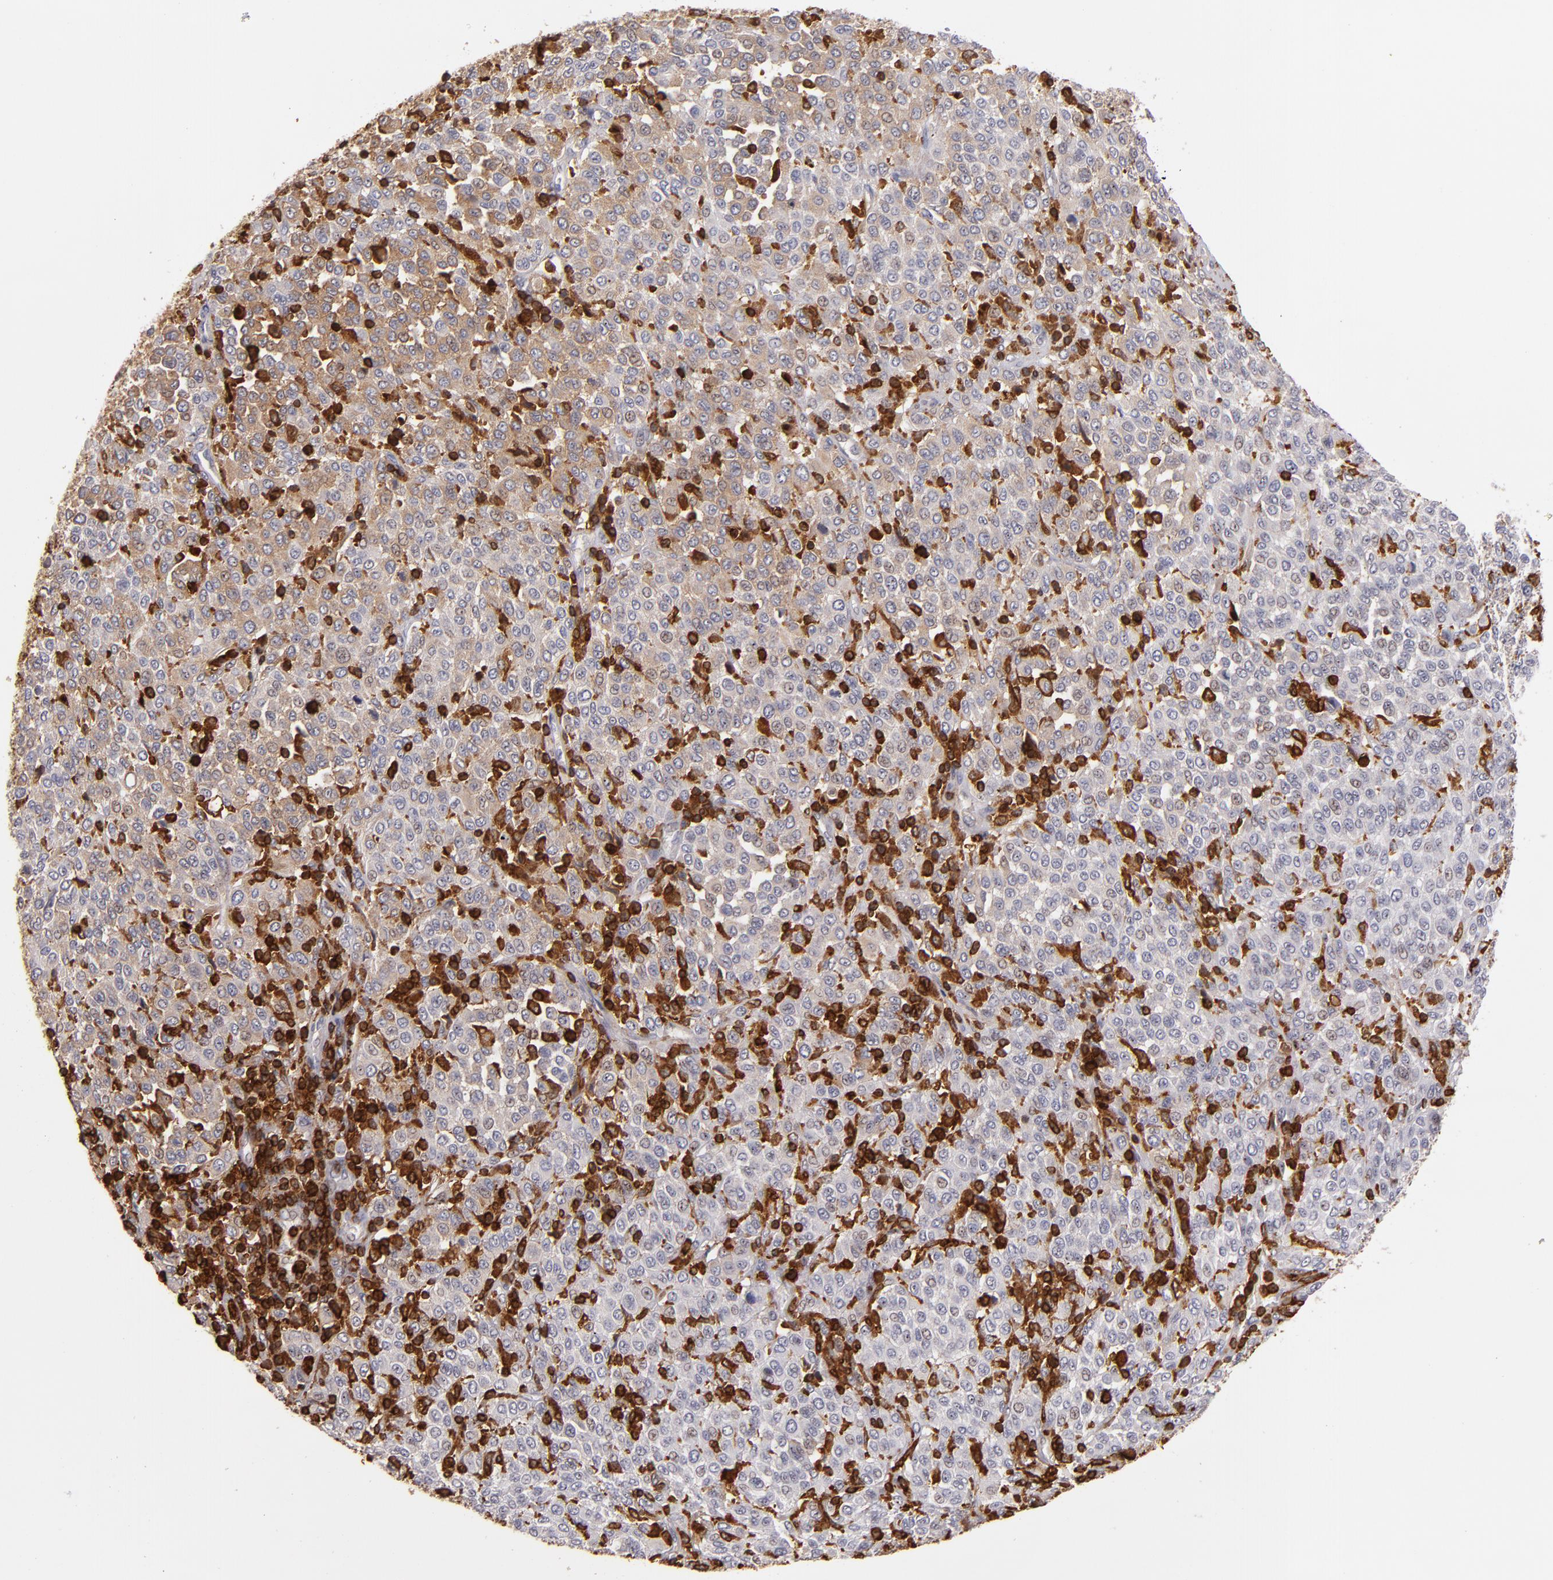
{"staining": {"intensity": "weak", "quantity": ">75%", "location": "cytoplasmic/membranous"}, "tissue": "melanoma", "cell_type": "Tumor cells", "image_type": "cancer", "snomed": [{"axis": "morphology", "description": "Malignant melanoma, Metastatic site"}, {"axis": "topography", "description": "Pancreas"}], "caption": "Immunohistochemical staining of melanoma demonstrates weak cytoplasmic/membranous protein staining in approximately >75% of tumor cells. The staining was performed using DAB to visualize the protein expression in brown, while the nuclei were stained in blue with hematoxylin (Magnification: 20x).", "gene": "WAS", "patient": {"sex": "female", "age": 30}}